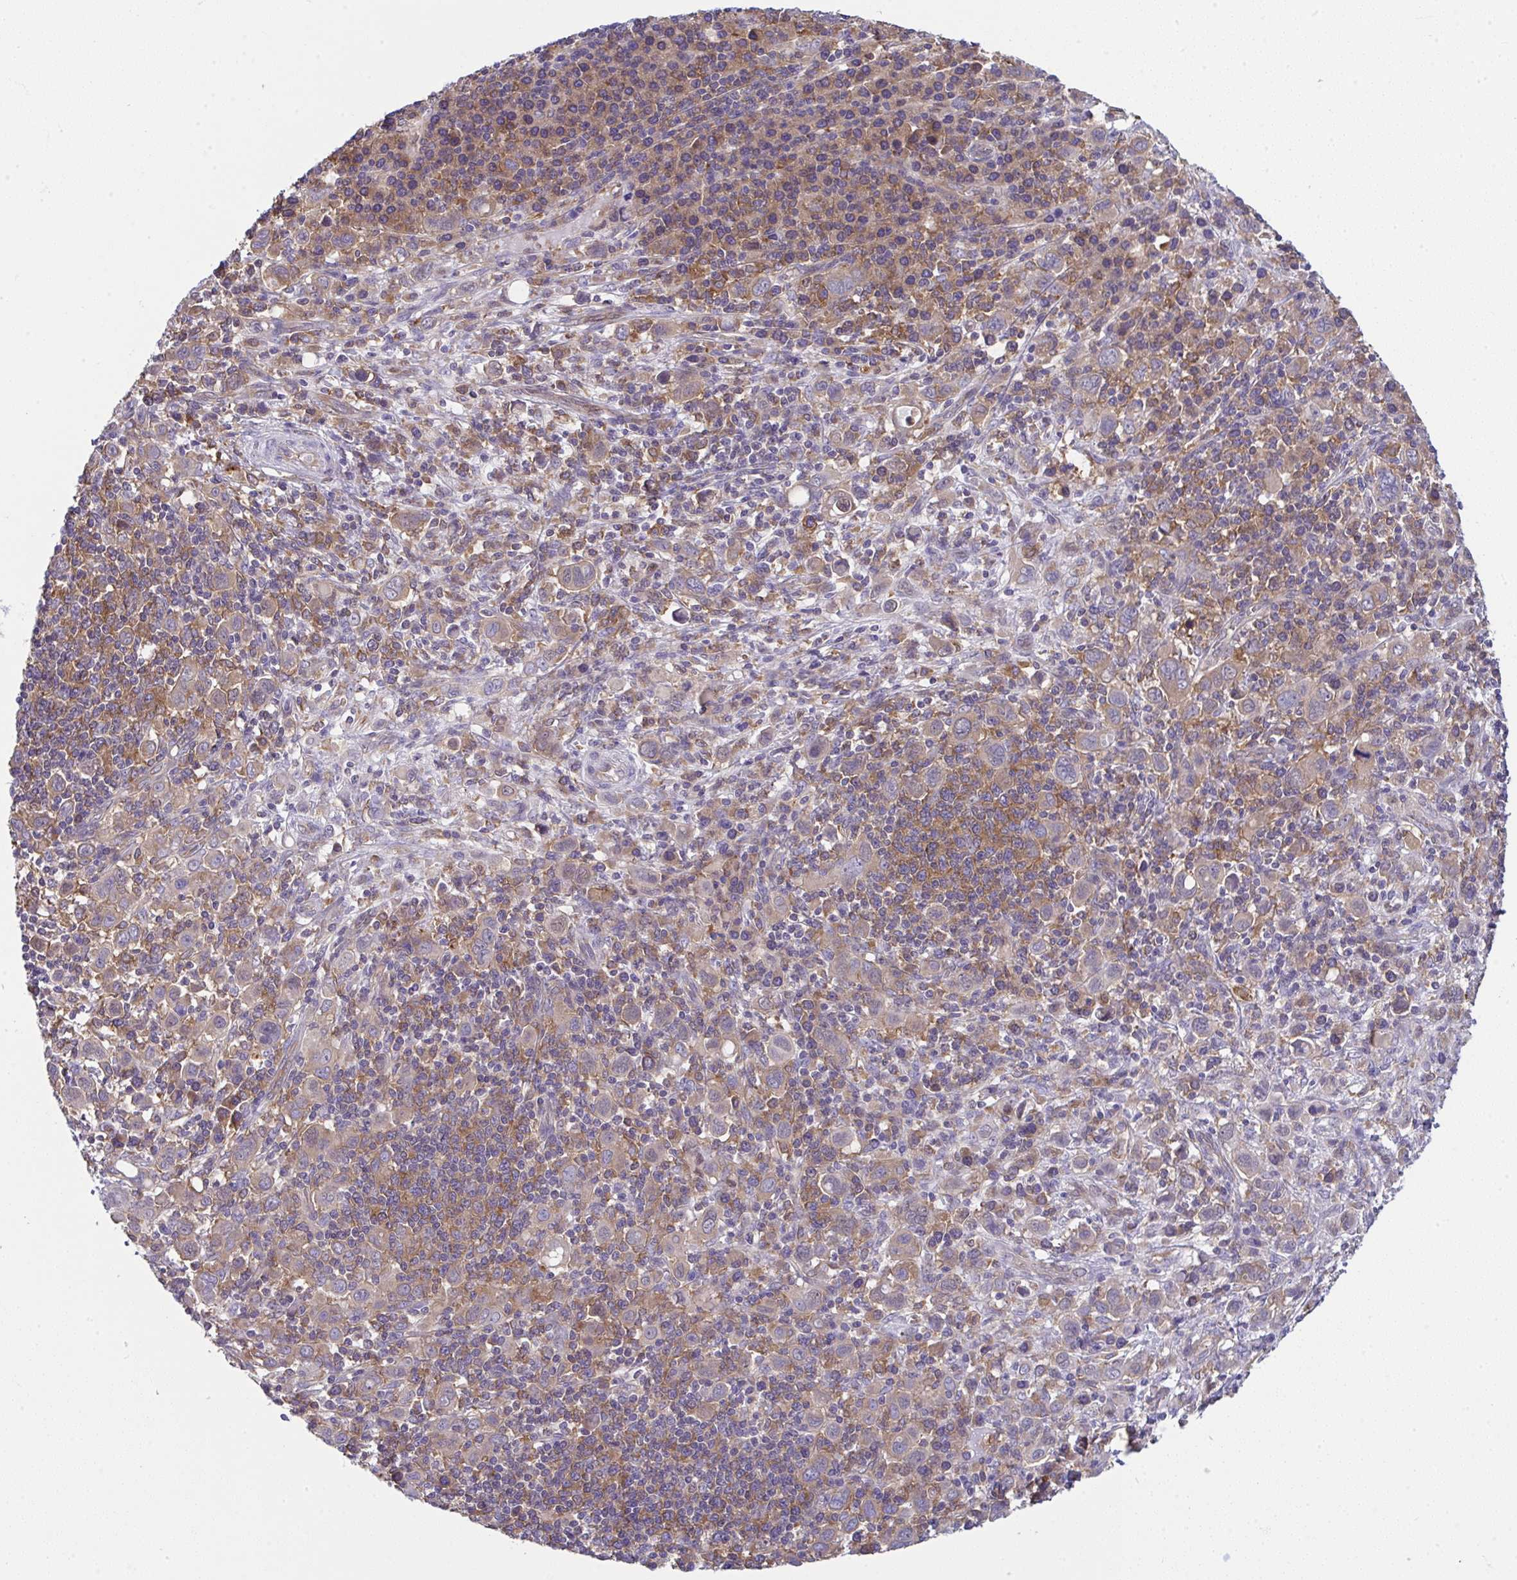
{"staining": {"intensity": "weak", "quantity": "25%-75%", "location": "cytoplasmic/membranous"}, "tissue": "stomach cancer", "cell_type": "Tumor cells", "image_type": "cancer", "snomed": [{"axis": "morphology", "description": "Adenocarcinoma, NOS"}, {"axis": "topography", "description": "Stomach, upper"}], "caption": "Immunohistochemical staining of stomach cancer displays low levels of weak cytoplasmic/membranous protein expression in about 25%-75% of tumor cells.", "gene": "ALDH16A1", "patient": {"sex": "male", "age": 75}}